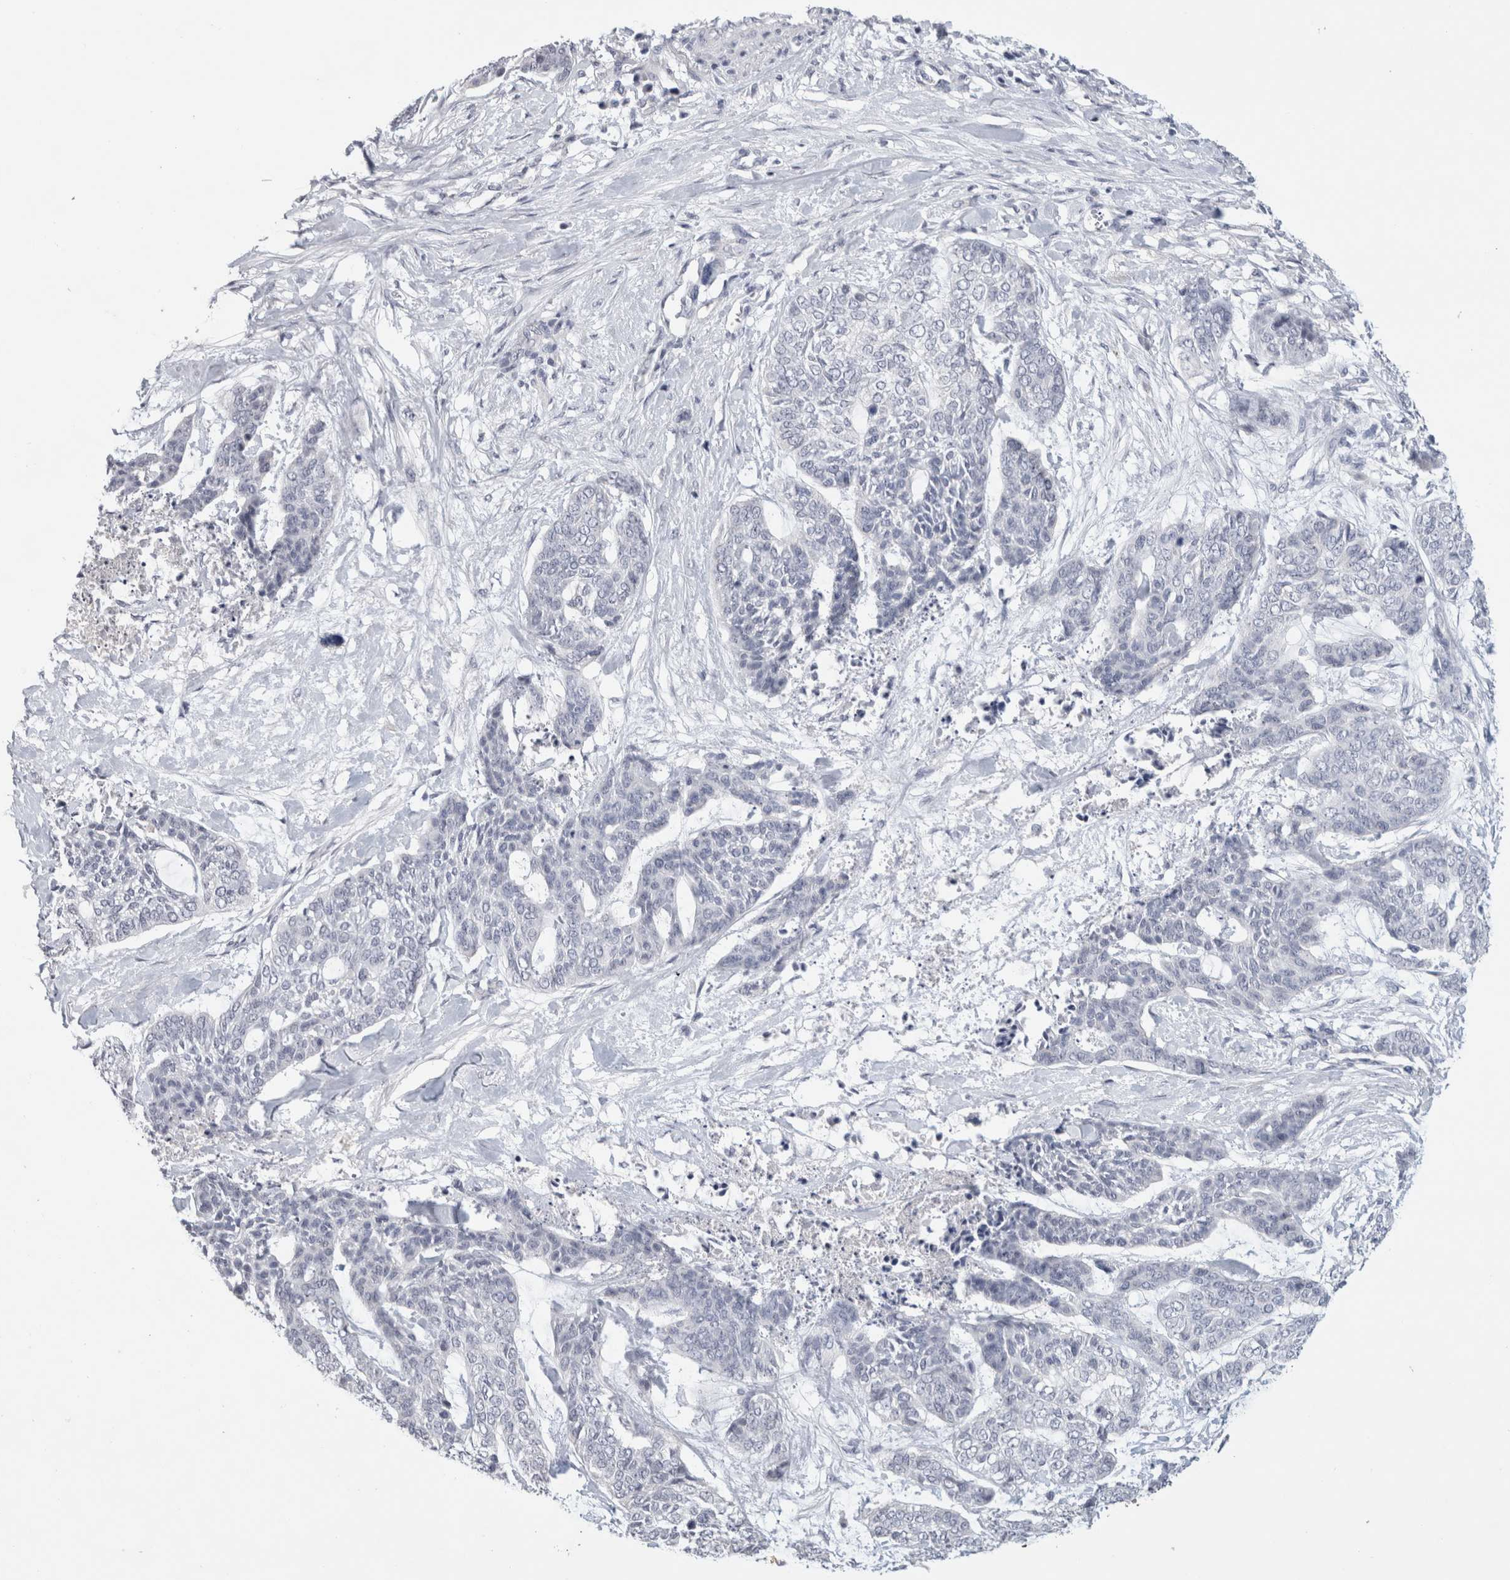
{"staining": {"intensity": "negative", "quantity": "none", "location": "none"}, "tissue": "skin cancer", "cell_type": "Tumor cells", "image_type": "cancer", "snomed": [{"axis": "morphology", "description": "Basal cell carcinoma"}, {"axis": "topography", "description": "Skin"}], "caption": "High magnification brightfield microscopy of skin basal cell carcinoma stained with DAB (3,3'-diaminobenzidine) (brown) and counterstained with hematoxylin (blue): tumor cells show no significant staining.", "gene": "TONSL", "patient": {"sex": "female", "age": 64}}